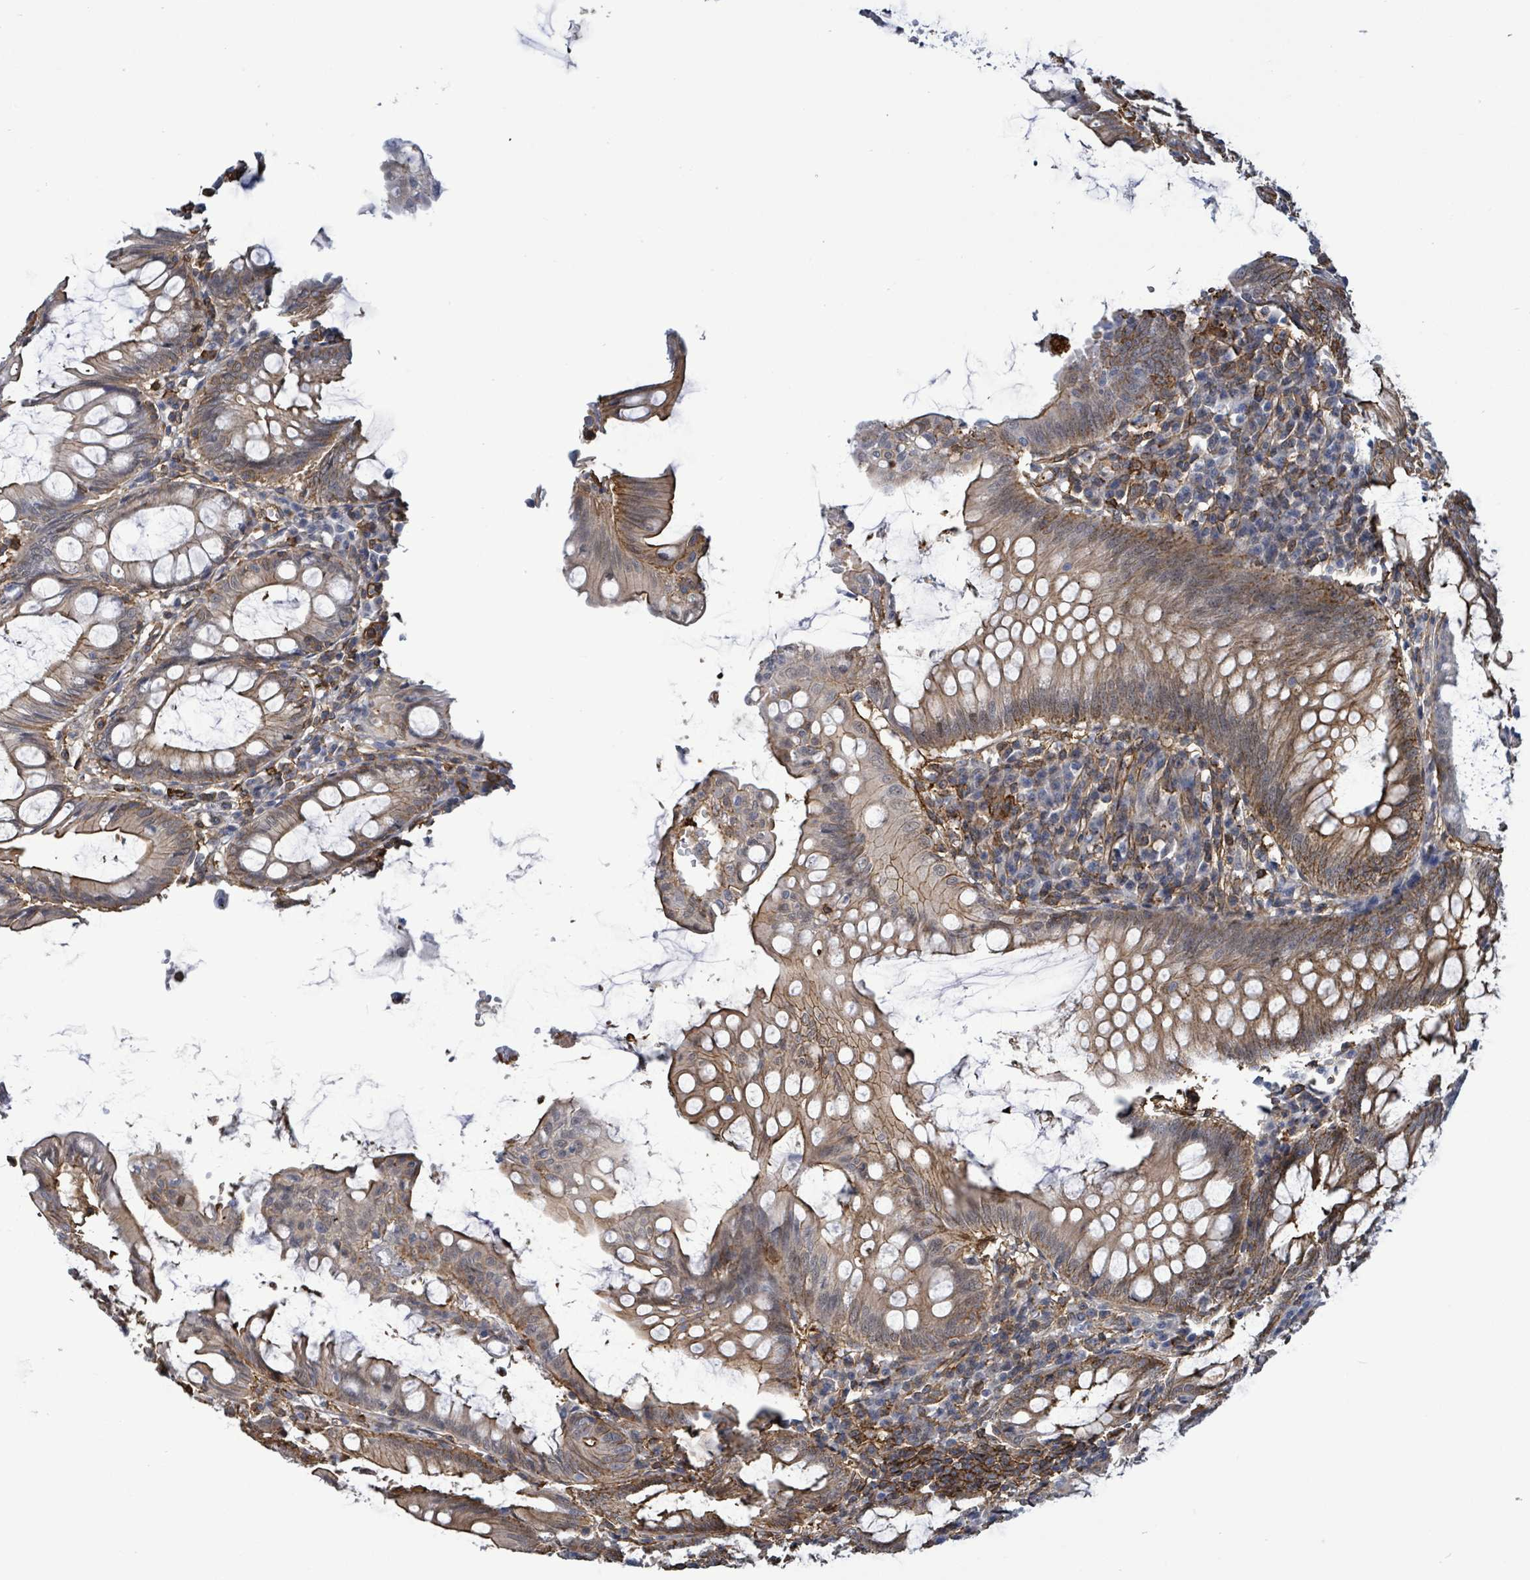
{"staining": {"intensity": "moderate", "quantity": "25%-75%", "location": "cytoplasmic/membranous"}, "tissue": "appendix", "cell_type": "Glandular cells", "image_type": "normal", "snomed": [{"axis": "morphology", "description": "Normal tissue, NOS"}, {"axis": "topography", "description": "Appendix"}], "caption": "This is a micrograph of immunohistochemistry (IHC) staining of benign appendix, which shows moderate staining in the cytoplasmic/membranous of glandular cells.", "gene": "PRKRIP1", "patient": {"sex": "male", "age": 83}}